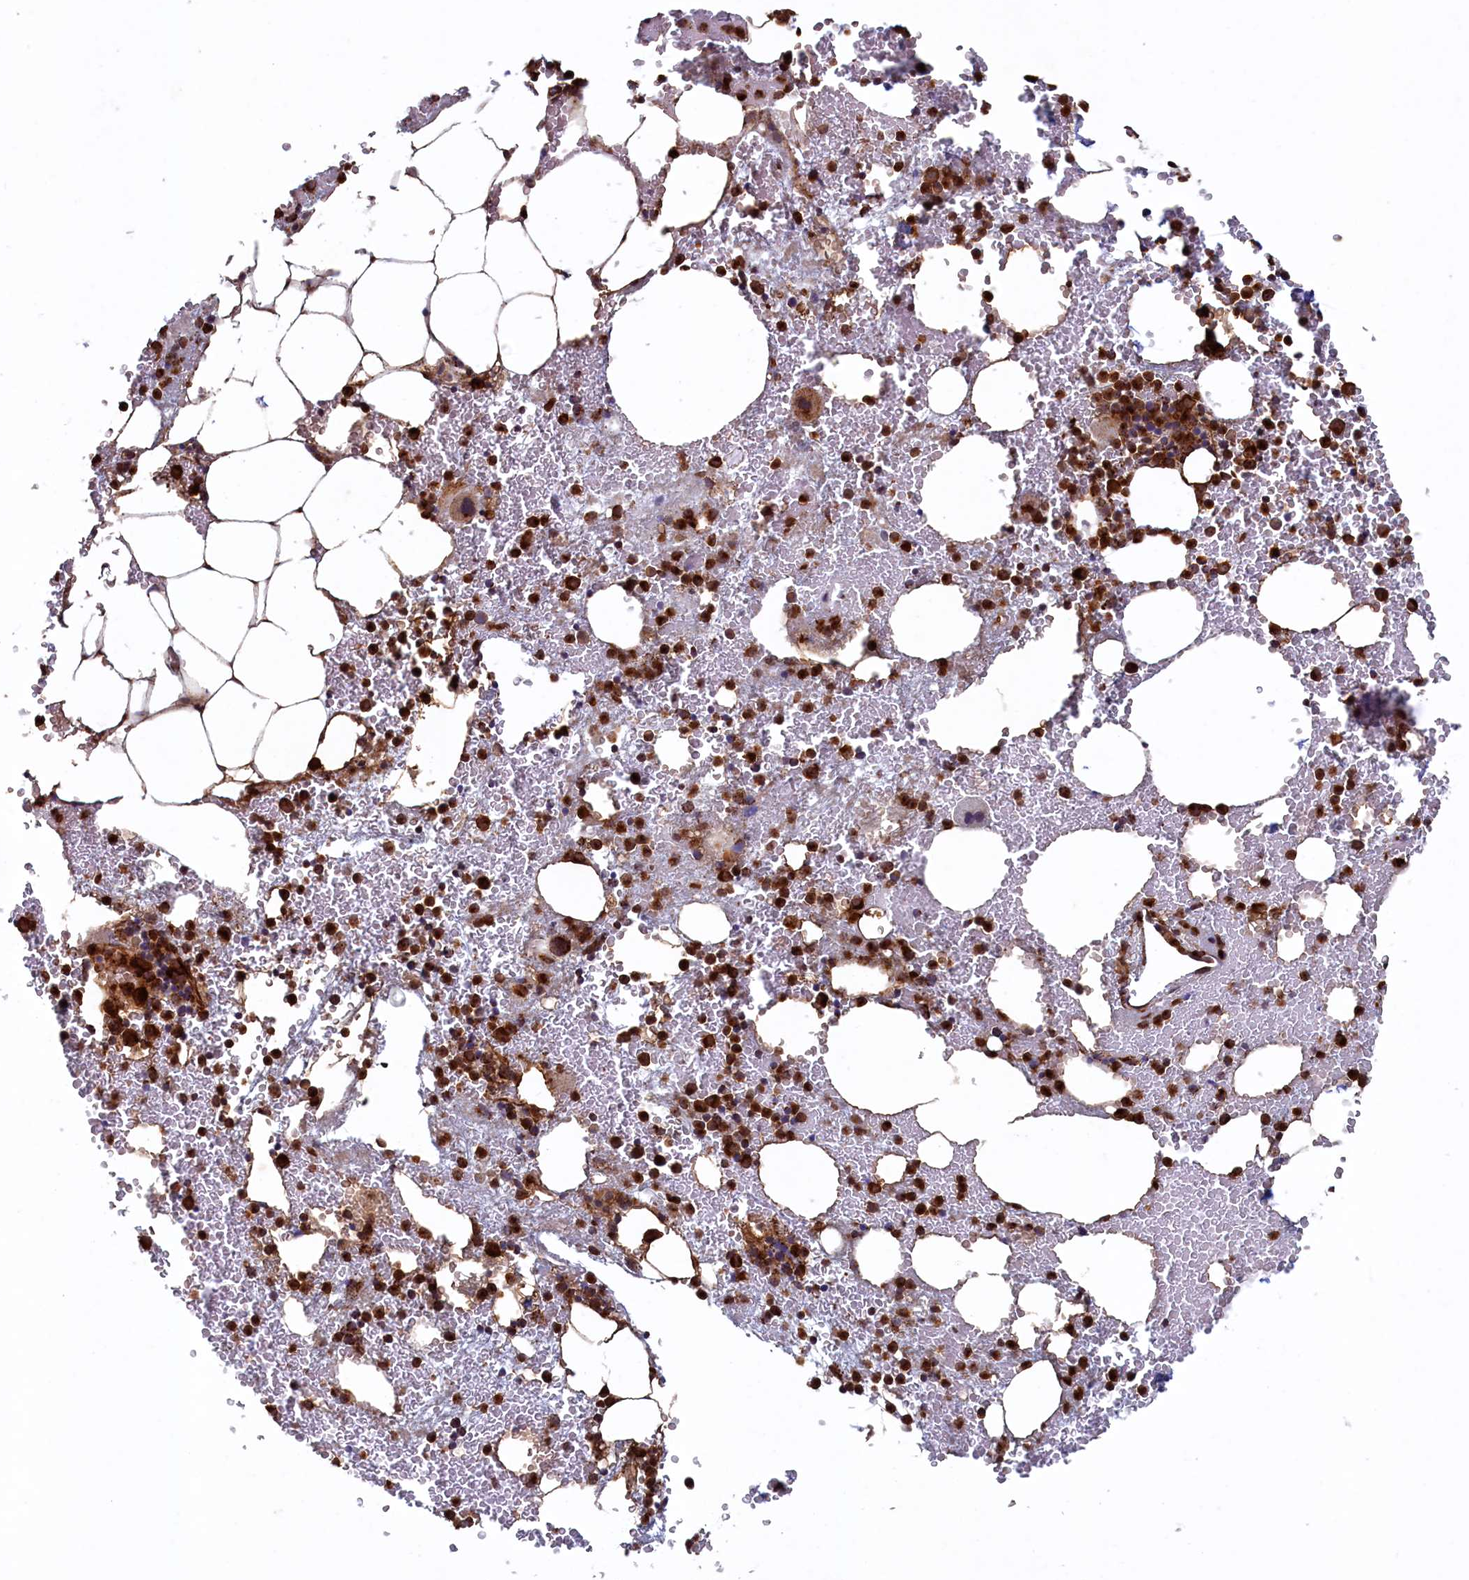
{"staining": {"intensity": "strong", "quantity": ">75%", "location": "cytoplasmic/membranous"}, "tissue": "bone marrow", "cell_type": "Hematopoietic cells", "image_type": "normal", "snomed": [{"axis": "morphology", "description": "Normal tissue, NOS"}, {"axis": "morphology", "description": "Inflammation, NOS"}, {"axis": "topography", "description": "Bone marrow"}], "caption": "Immunohistochemical staining of benign bone marrow shows >75% levels of strong cytoplasmic/membranous protein staining in approximately >75% of hematopoietic cells.", "gene": "UBE3B", "patient": {"sex": "female", "age": 78}}